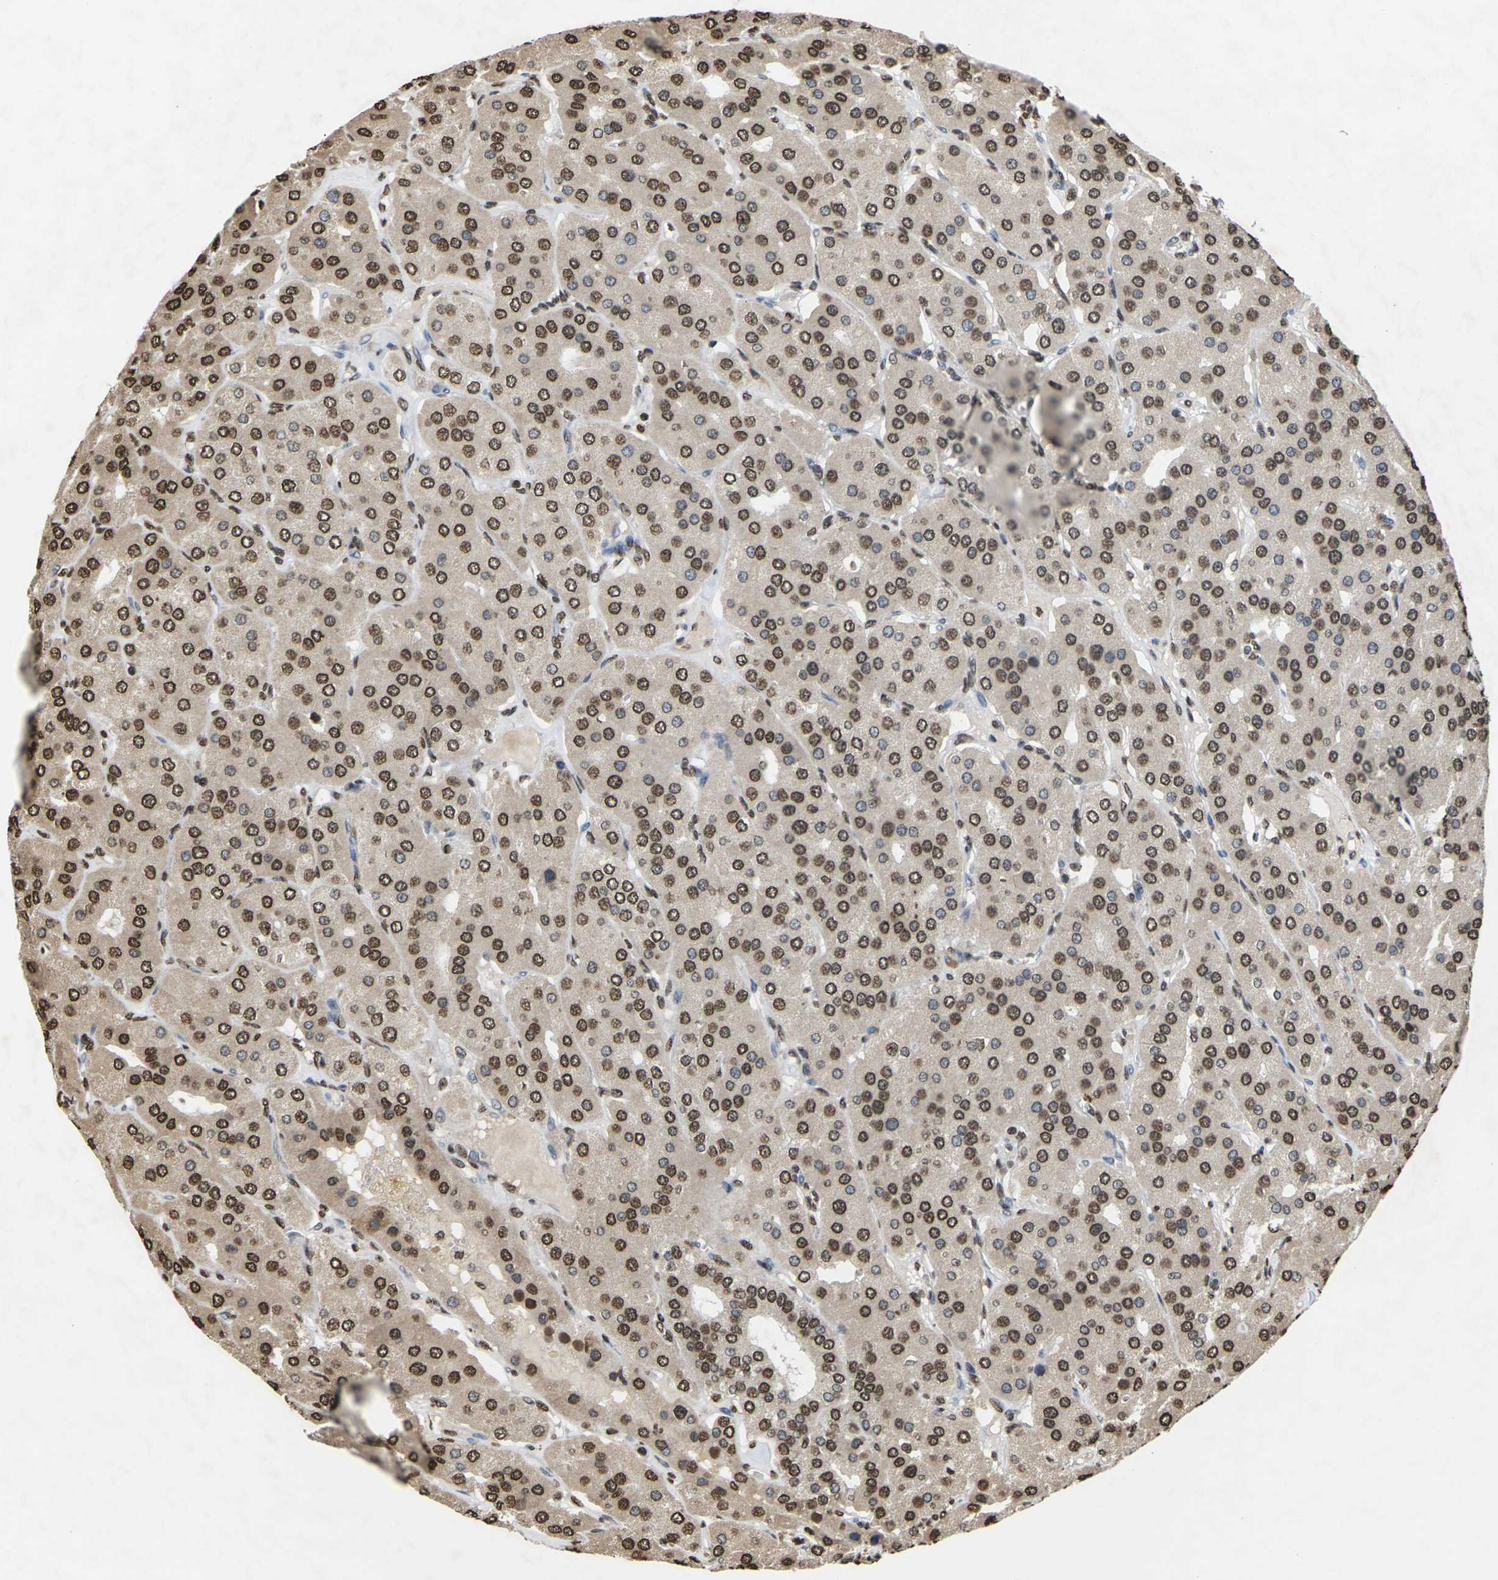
{"staining": {"intensity": "strong", "quantity": "25%-75%", "location": "cytoplasmic/membranous,nuclear"}, "tissue": "parathyroid gland", "cell_type": "Glandular cells", "image_type": "normal", "snomed": [{"axis": "morphology", "description": "Normal tissue, NOS"}, {"axis": "morphology", "description": "Adenoma, NOS"}, {"axis": "topography", "description": "Parathyroid gland"}], "caption": "A brown stain shows strong cytoplasmic/membranous,nuclear staining of a protein in glandular cells of benign parathyroid gland.", "gene": "EMSY", "patient": {"sex": "female", "age": 86}}